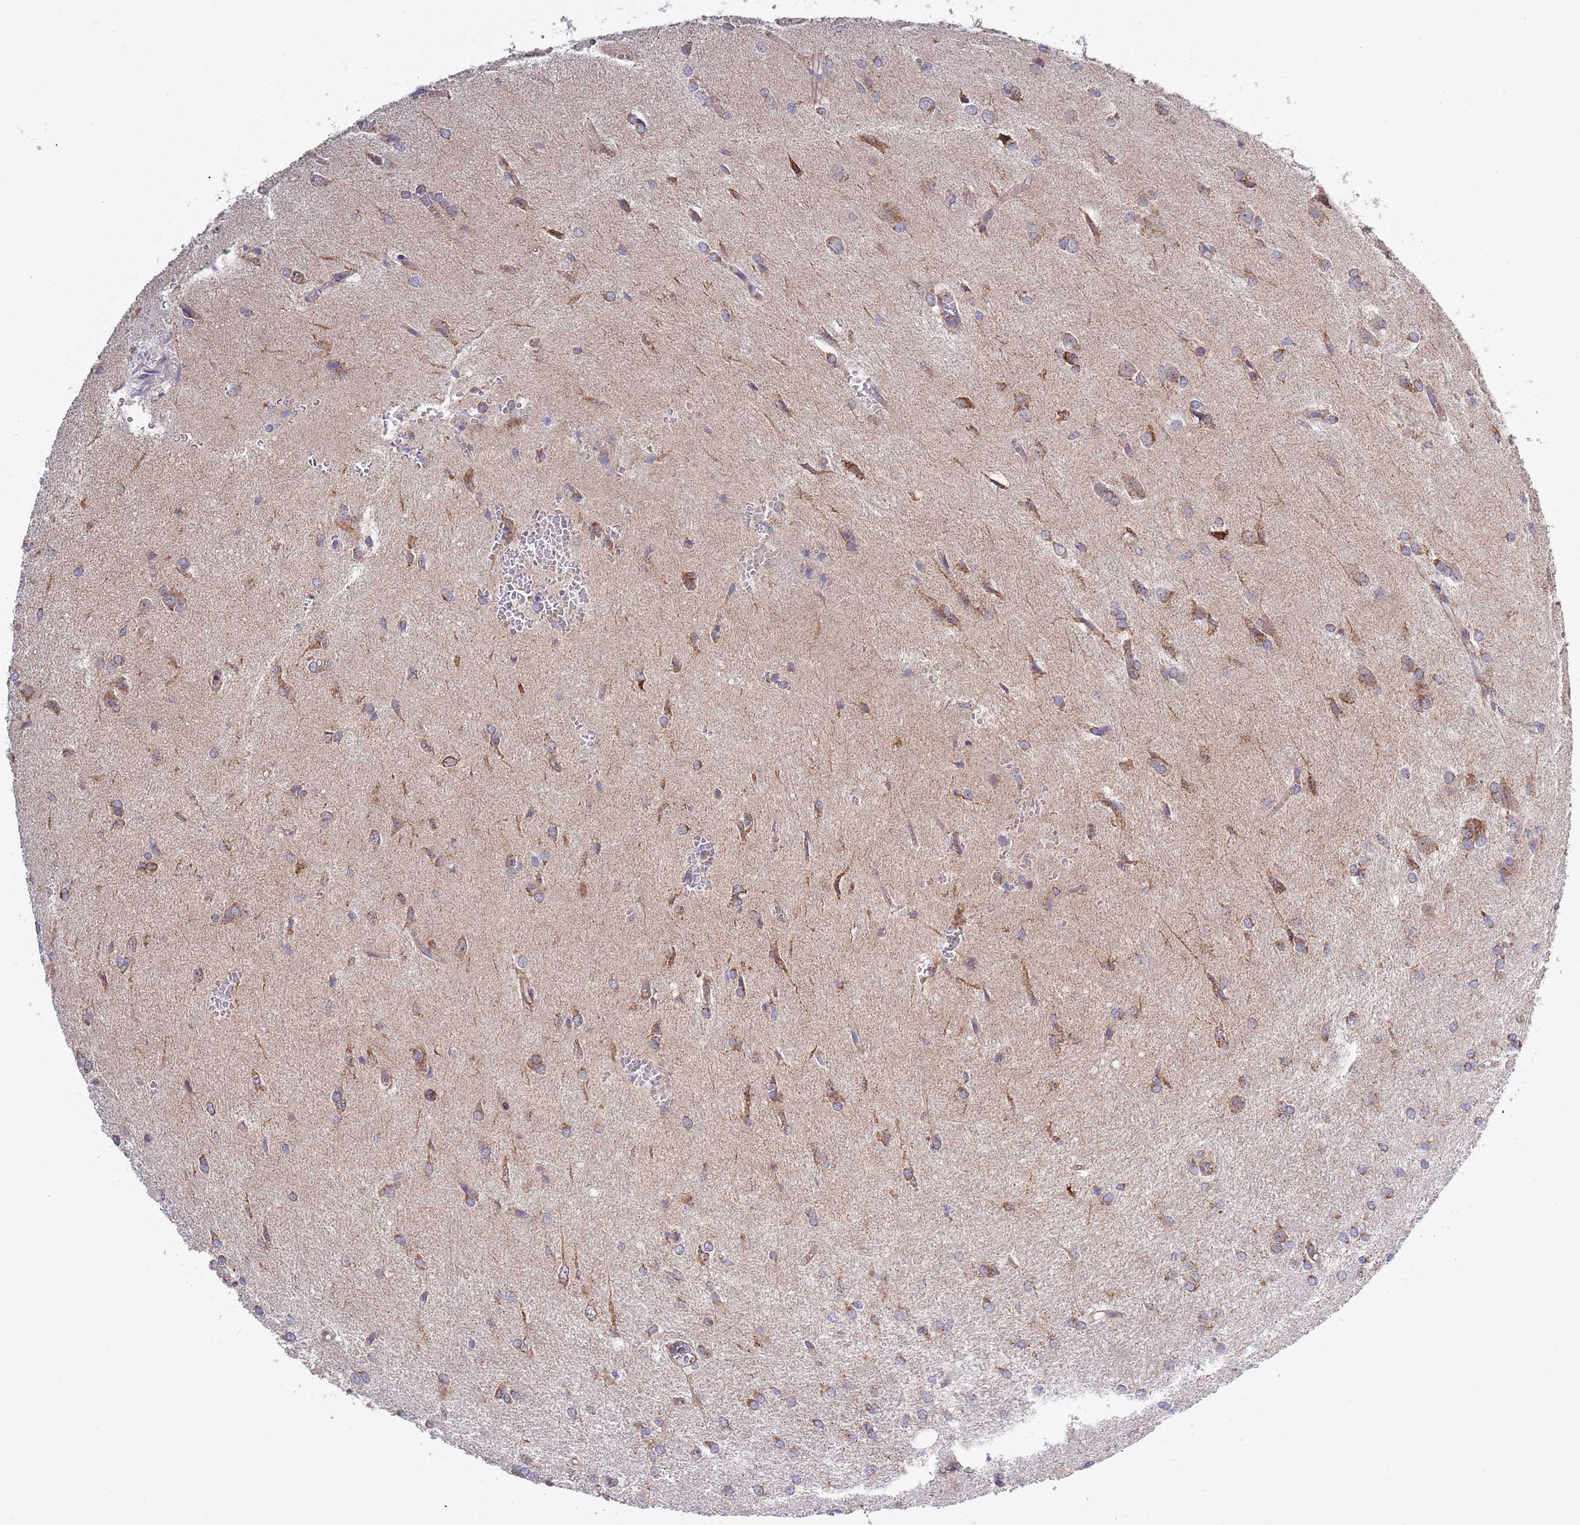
{"staining": {"intensity": "moderate", "quantity": ">75%", "location": "cytoplasmic/membranous"}, "tissue": "glioma", "cell_type": "Tumor cells", "image_type": "cancer", "snomed": [{"axis": "morphology", "description": "Glioma, malignant, High grade"}, {"axis": "topography", "description": "Brain"}], "caption": "High-magnification brightfield microscopy of glioma stained with DAB (brown) and counterstained with hematoxylin (blue). tumor cells exhibit moderate cytoplasmic/membranous positivity is seen in about>75% of cells. (DAB (3,3'-diaminobenzidine) = brown stain, brightfield microscopy at high magnification).", "gene": "IRS4", "patient": {"sex": "female", "age": 50}}